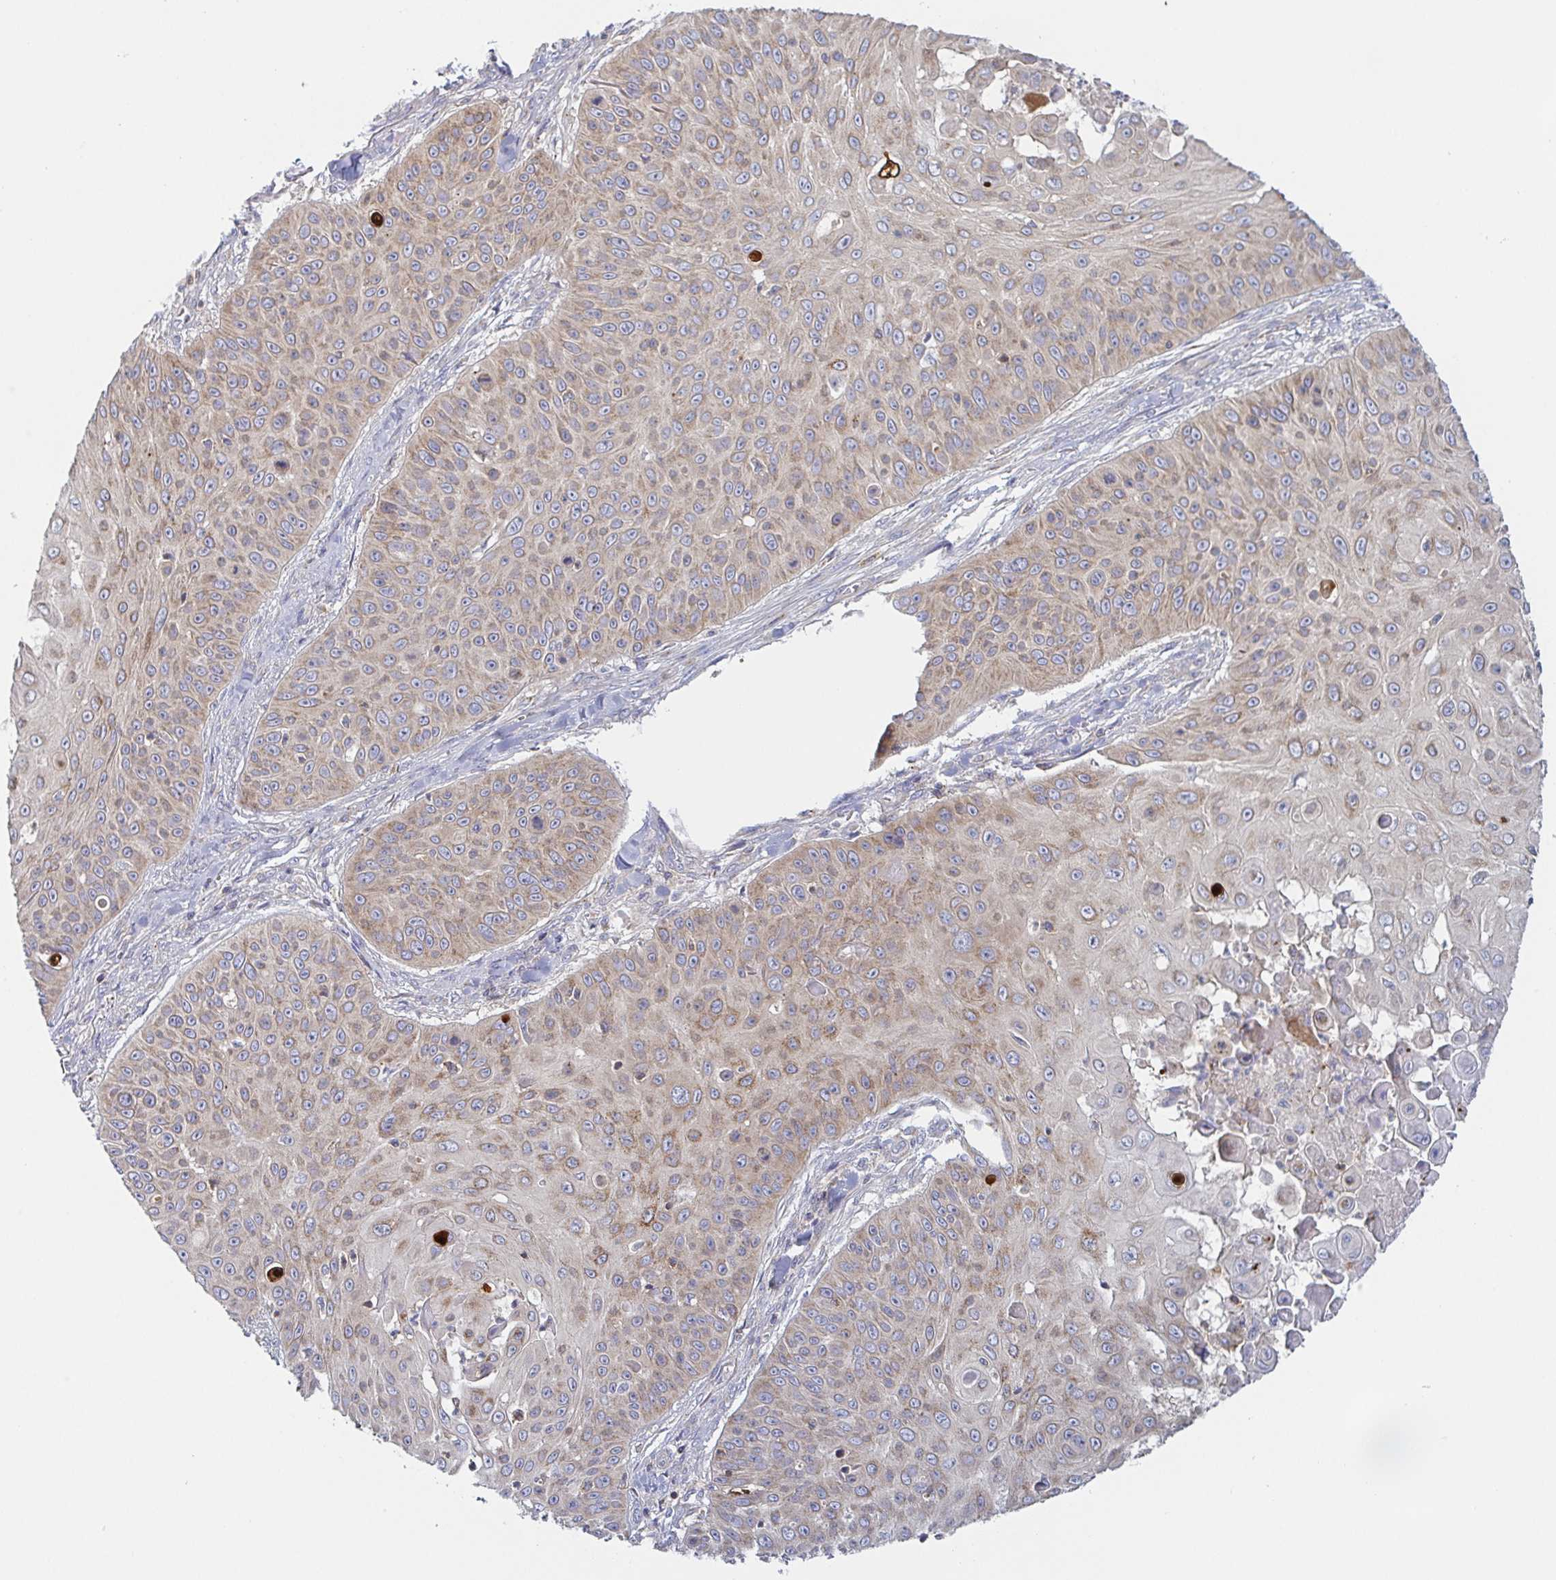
{"staining": {"intensity": "weak", "quantity": "25%-75%", "location": "cytoplasmic/membranous"}, "tissue": "skin cancer", "cell_type": "Tumor cells", "image_type": "cancer", "snomed": [{"axis": "morphology", "description": "Squamous cell carcinoma, NOS"}, {"axis": "topography", "description": "Skin"}], "caption": "Skin cancer was stained to show a protein in brown. There is low levels of weak cytoplasmic/membranous staining in about 25%-75% of tumor cells. The staining was performed using DAB (3,3'-diaminobenzidine) to visualize the protein expression in brown, while the nuclei were stained in blue with hematoxylin (Magnification: 20x).", "gene": "TUFT1", "patient": {"sex": "male", "age": 82}}